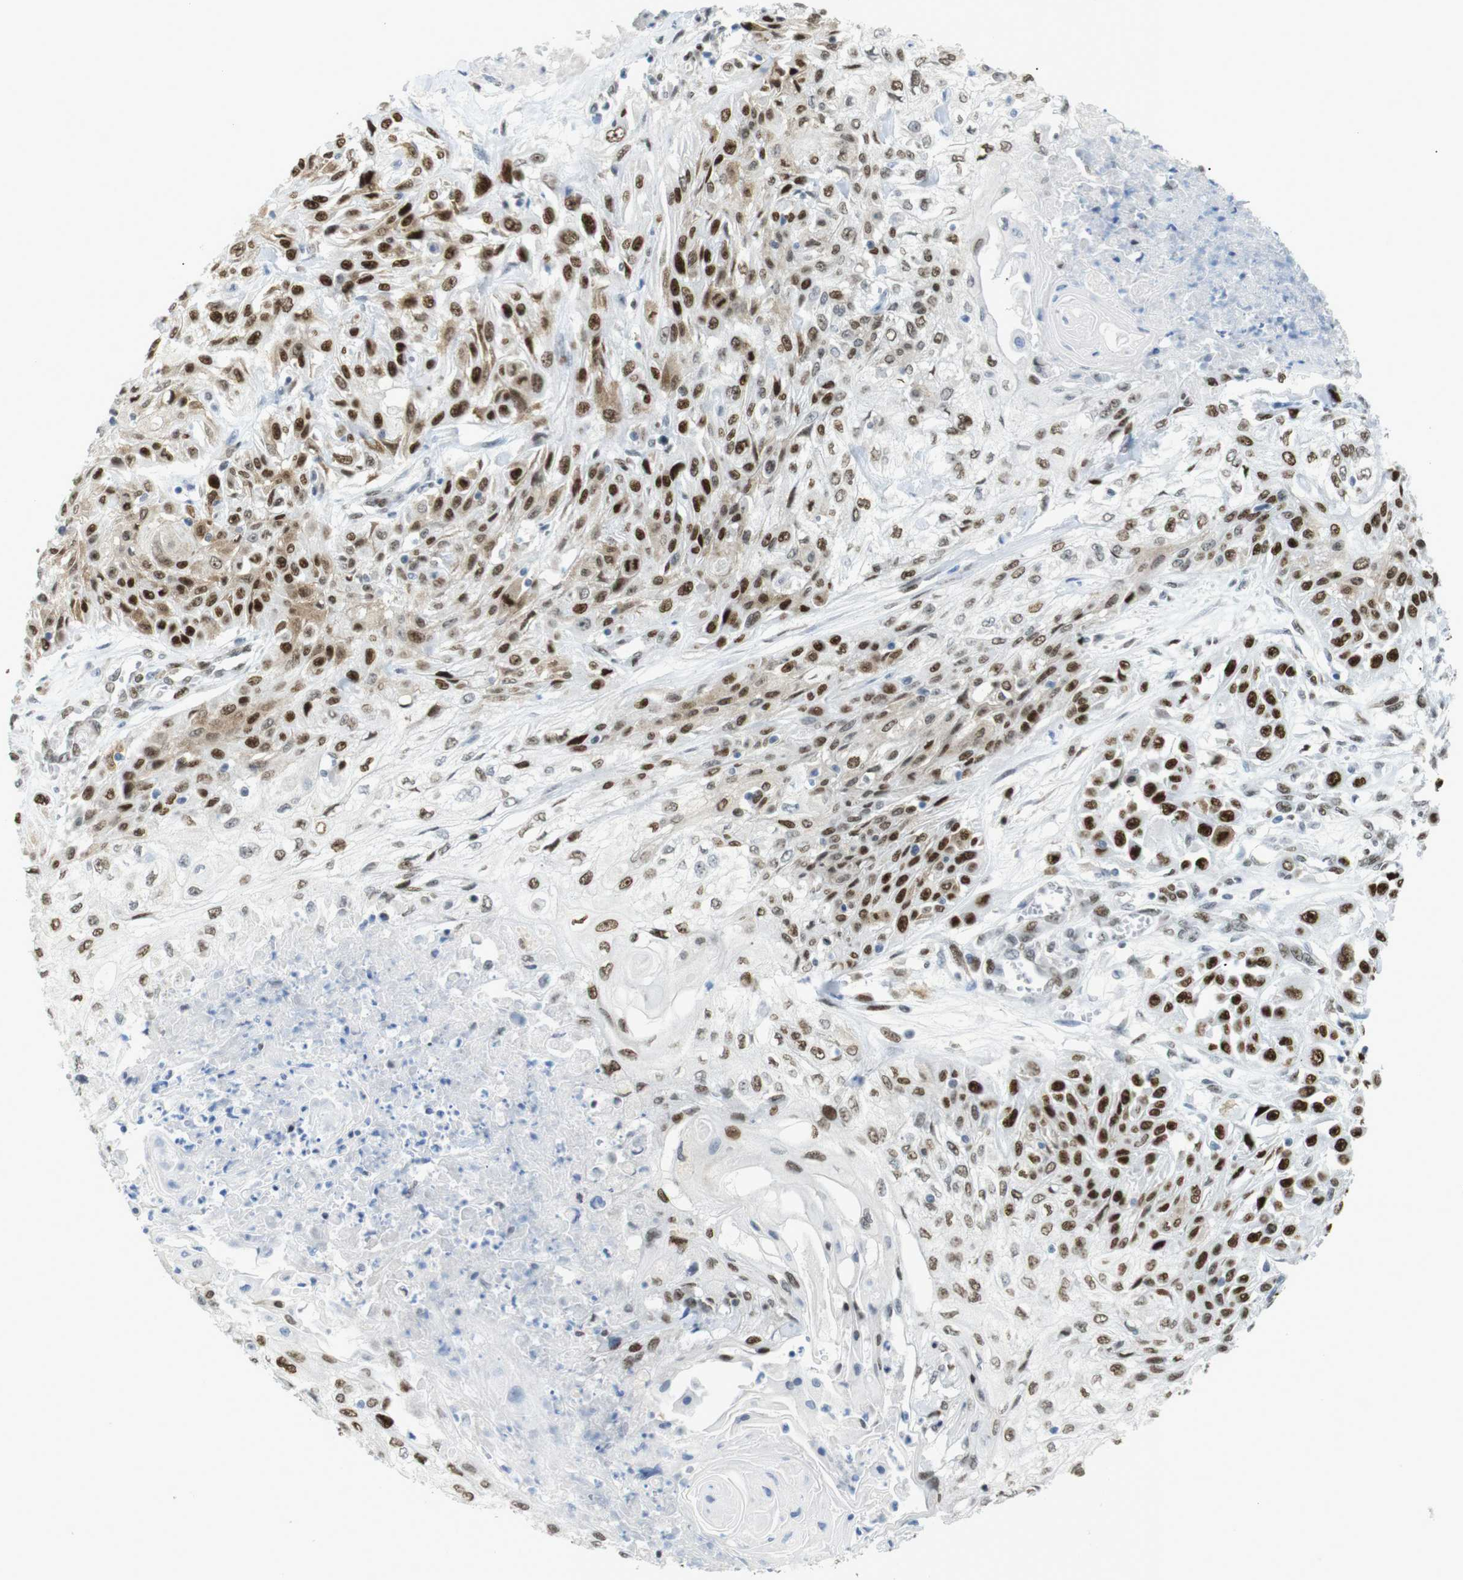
{"staining": {"intensity": "strong", "quantity": ">75%", "location": "nuclear"}, "tissue": "skin cancer", "cell_type": "Tumor cells", "image_type": "cancer", "snomed": [{"axis": "morphology", "description": "Squamous cell carcinoma, NOS"}, {"axis": "topography", "description": "Skin"}], "caption": "Squamous cell carcinoma (skin) was stained to show a protein in brown. There is high levels of strong nuclear positivity in about >75% of tumor cells.", "gene": "RIOX2", "patient": {"sex": "male", "age": 75}}